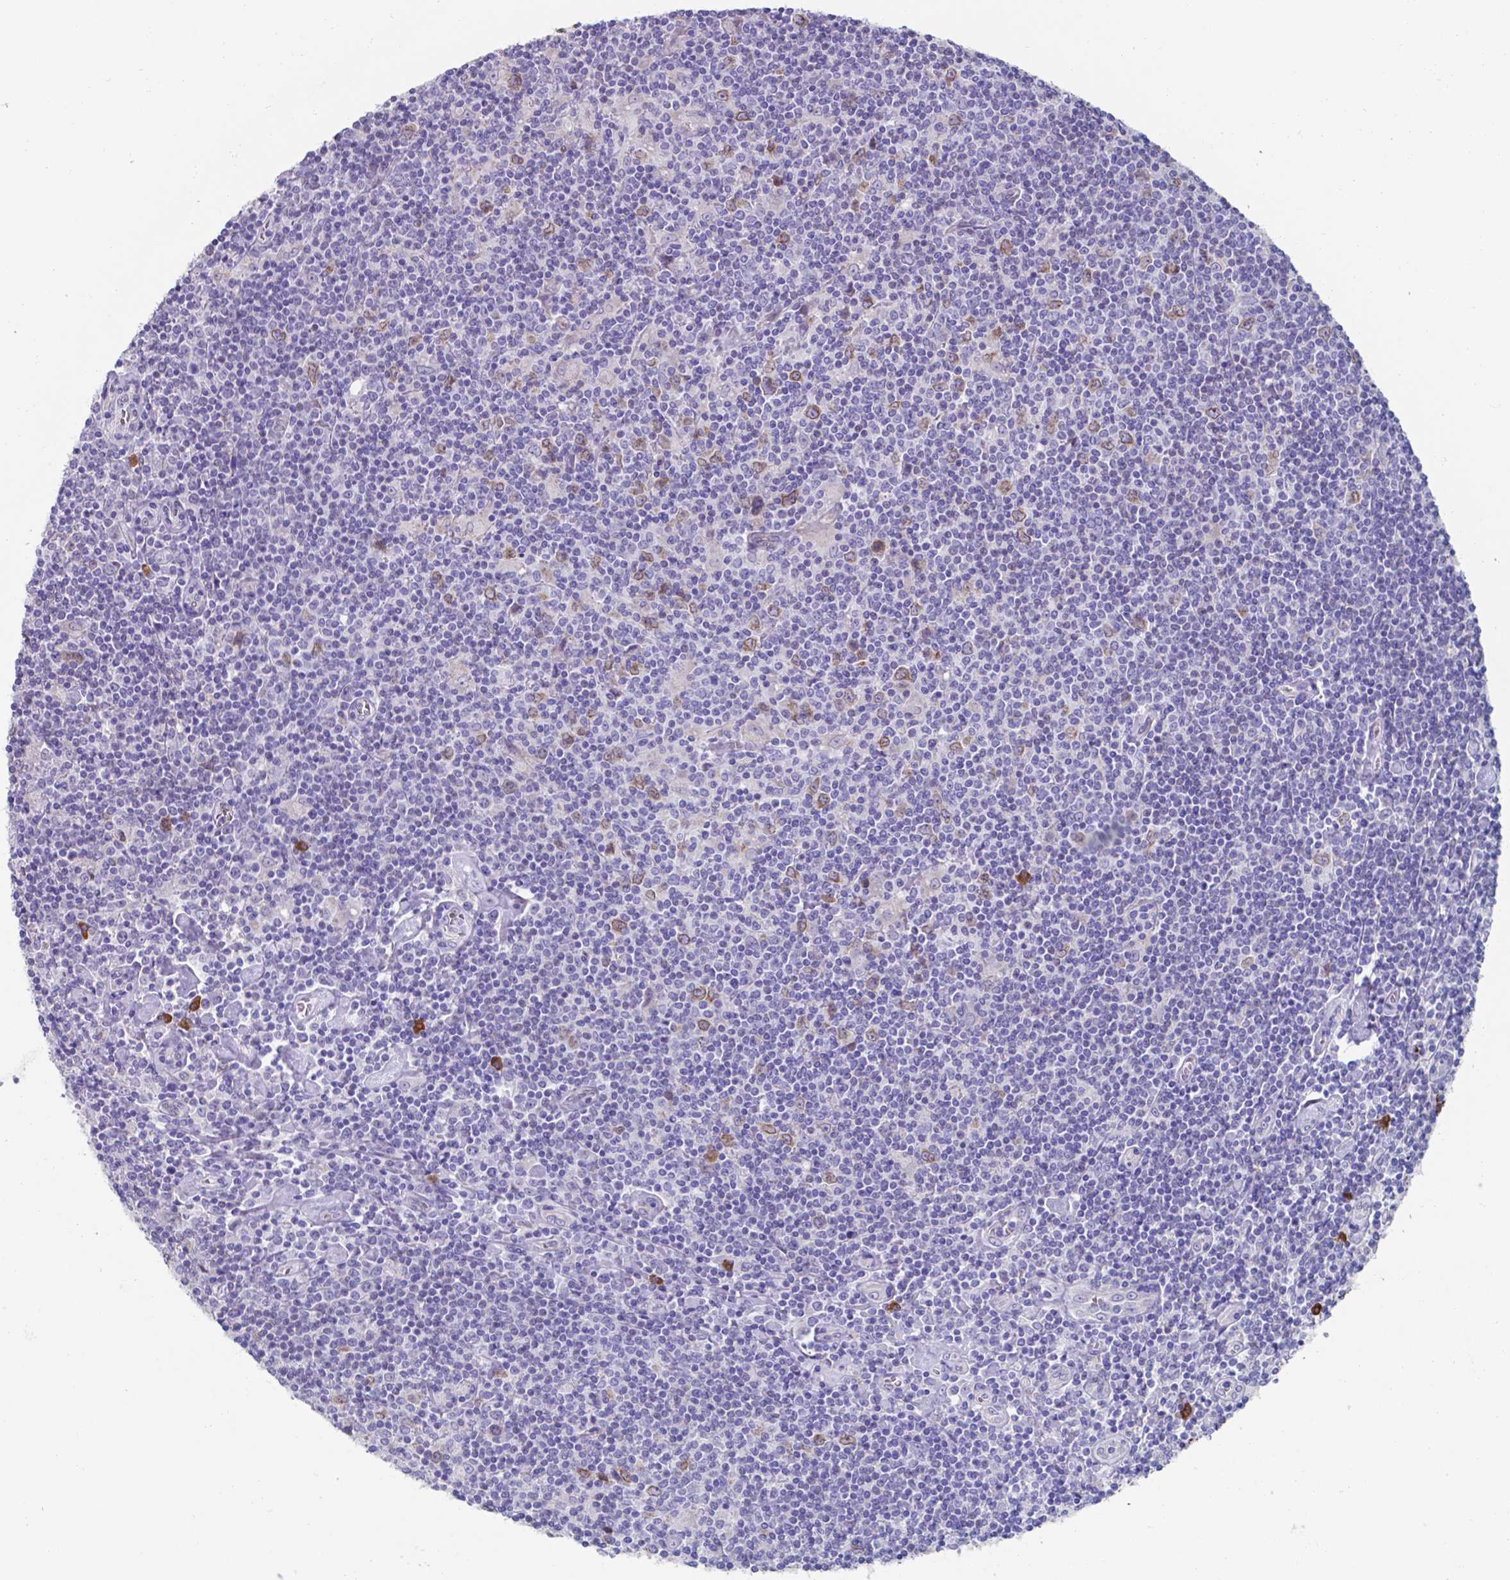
{"staining": {"intensity": "weak", "quantity": "25%-75%", "location": "cytoplasmic/membranous"}, "tissue": "lymphoma", "cell_type": "Tumor cells", "image_type": "cancer", "snomed": [{"axis": "morphology", "description": "Hodgkin's disease, NOS"}, {"axis": "topography", "description": "Lymph node"}], "caption": "Protein expression analysis of human lymphoma reveals weak cytoplasmic/membranous expression in about 25%-75% of tumor cells. (DAB (3,3'-diaminobenzidine) = brown stain, brightfield microscopy at high magnification).", "gene": "UBE2J1", "patient": {"sex": "male", "age": 40}}